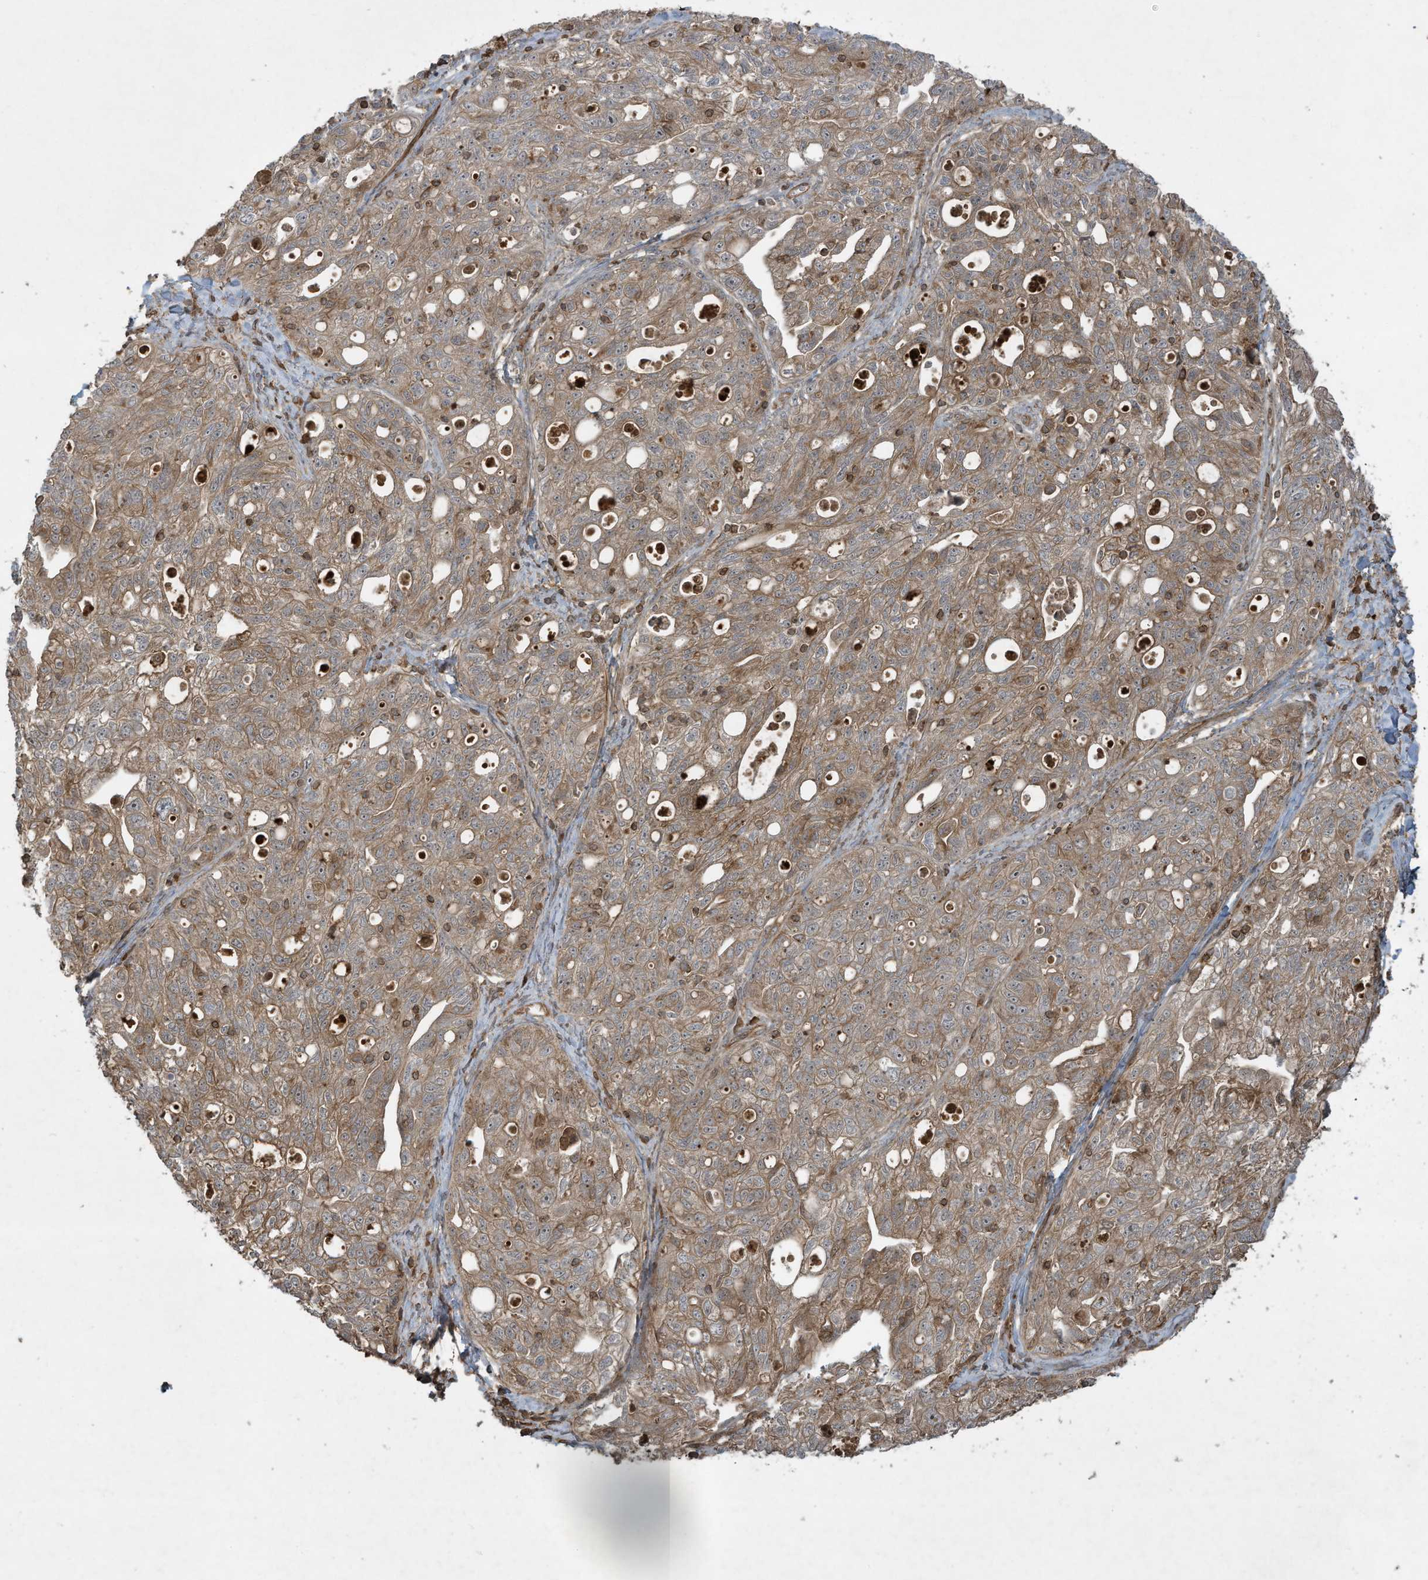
{"staining": {"intensity": "moderate", "quantity": ">75%", "location": "cytoplasmic/membranous"}, "tissue": "ovarian cancer", "cell_type": "Tumor cells", "image_type": "cancer", "snomed": [{"axis": "morphology", "description": "Carcinoma, NOS"}, {"axis": "morphology", "description": "Cystadenocarcinoma, serous, NOS"}, {"axis": "topography", "description": "Ovary"}], "caption": "Immunohistochemistry (IHC) image of neoplastic tissue: human carcinoma (ovarian) stained using IHC reveals medium levels of moderate protein expression localized specifically in the cytoplasmic/membranous of tumor cells, appearing as a cytoplasmic/membranous brown color.", "gene": "DDIT4", "patient": {"sex": "female", "age": 69}}